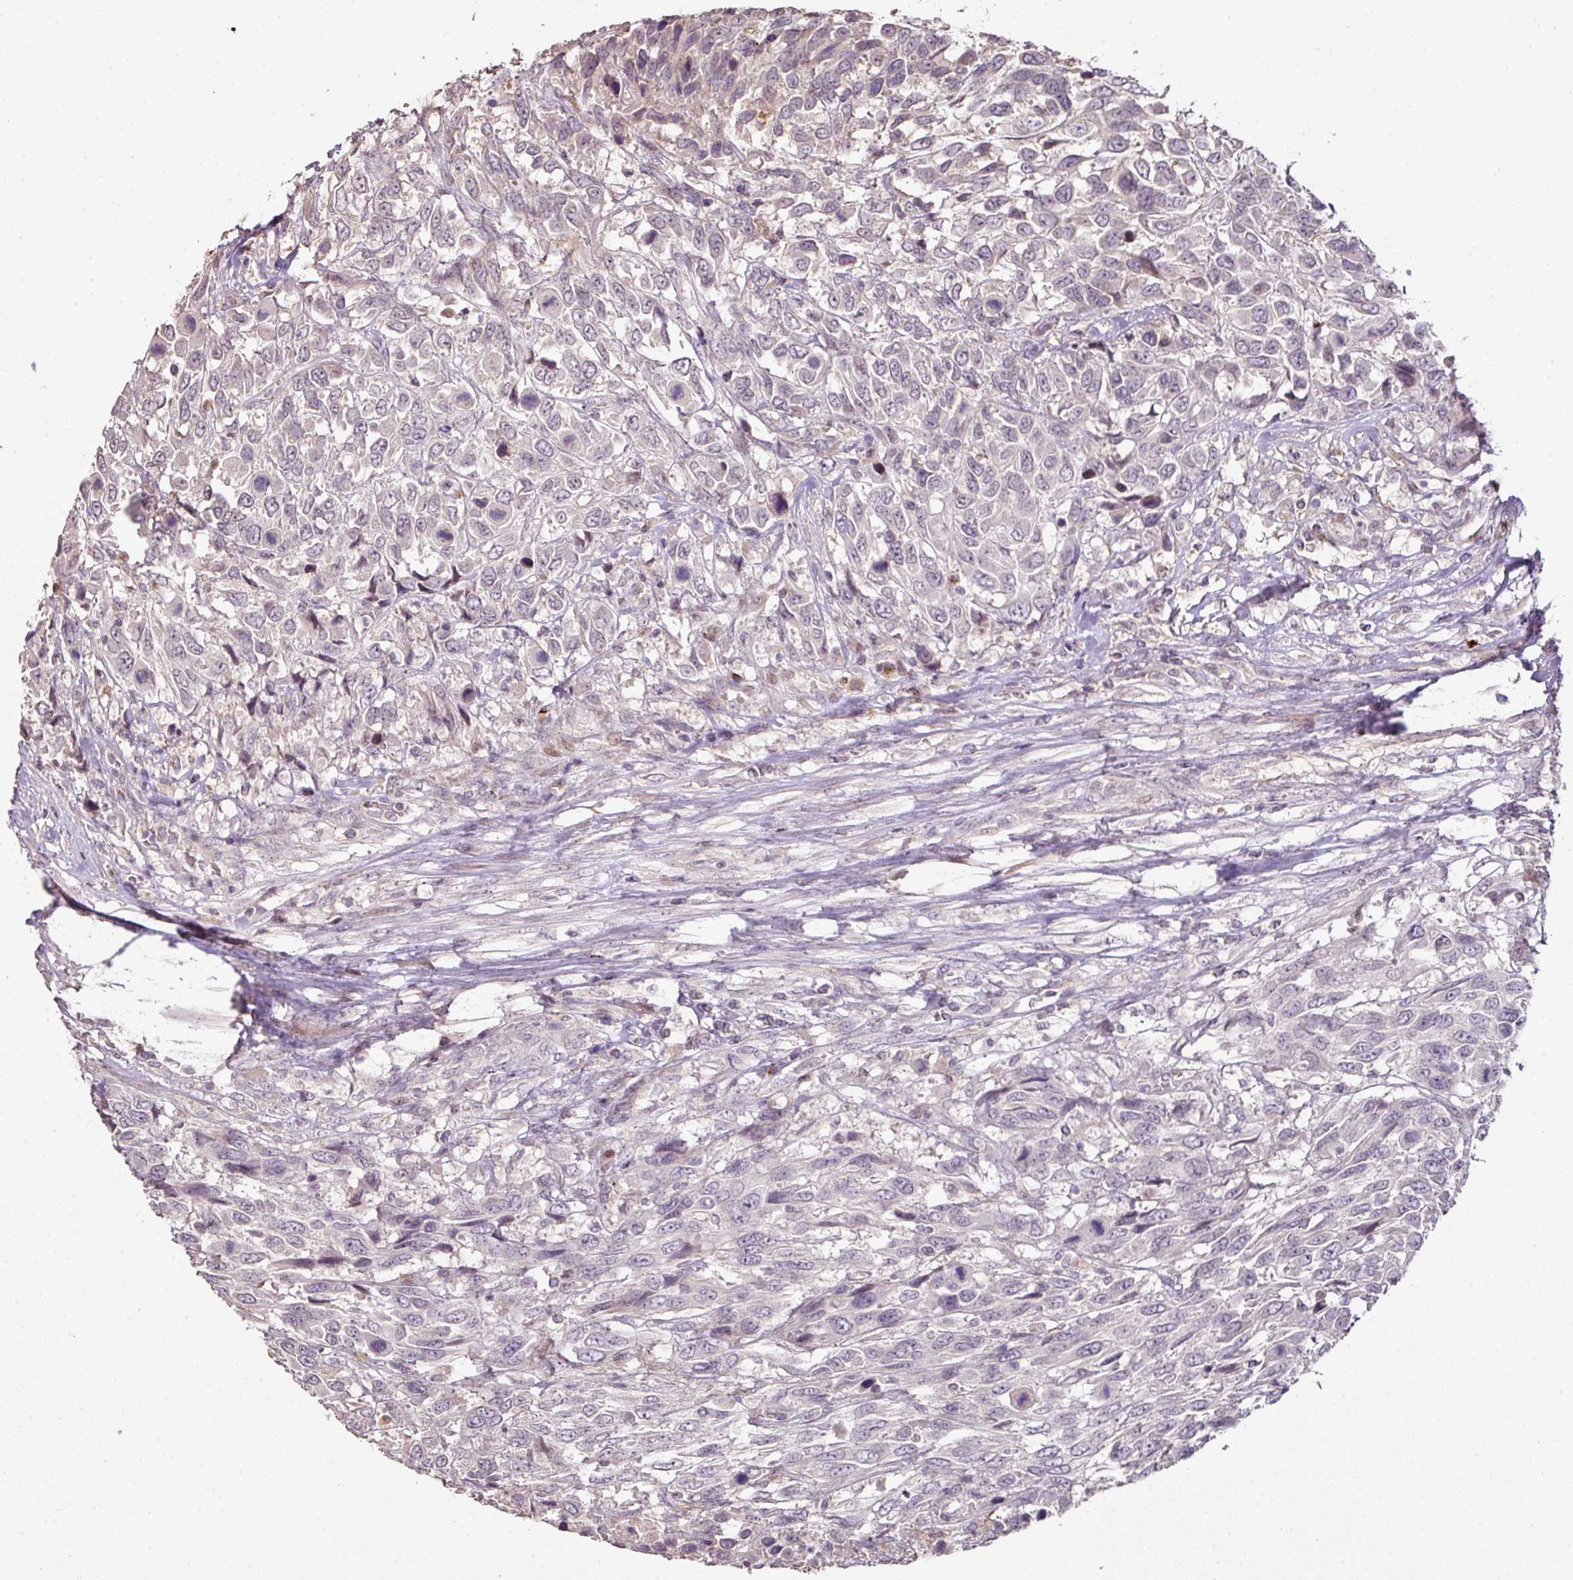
{"staining": {"intensity": "negative", "quantity": "none", "location": "none"}, "tissue": "urothelial cancer", "cell_type": "Tumor cells", "image_type": "cancer", "snomed": [{"axis": "morphology", "description": "Urothelial carcinoma, High grade"}, {"axis": "topography", "description": "Urinary bladder"}], "caption": "Protein analysis of urothelial cancer displays no significant positivity in tumor cells. Nuclei are stained in blue.", "gene": "CXCR5", "patient": {"sex": "female", "age": 70}}